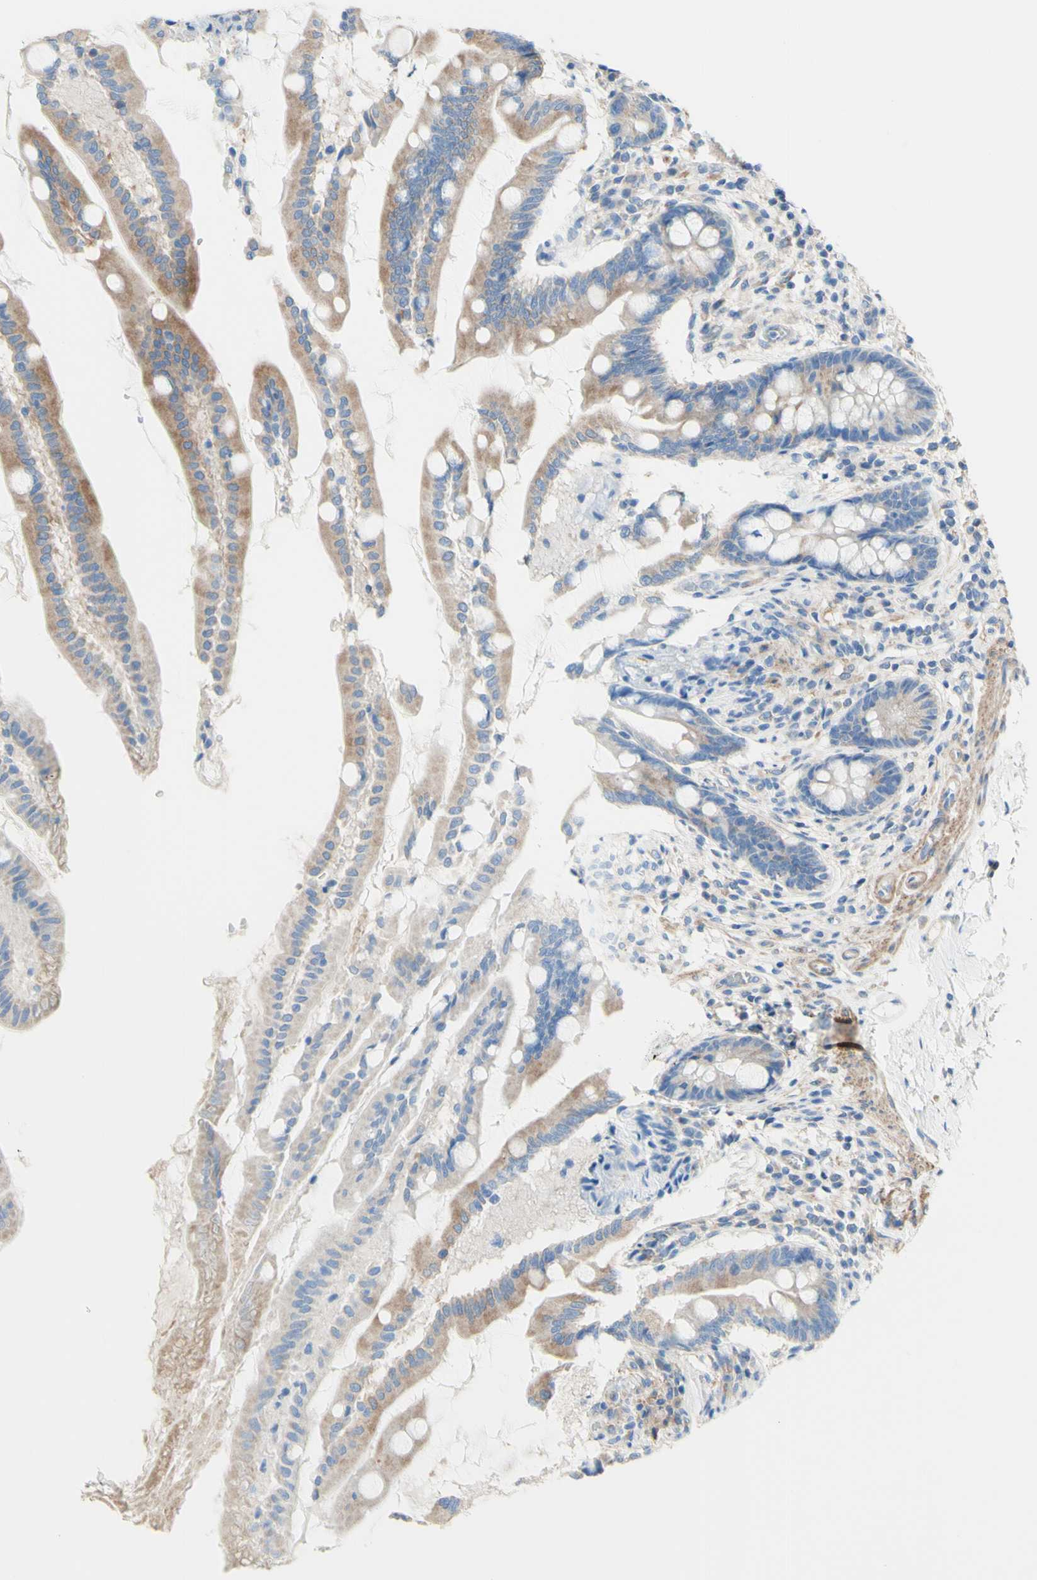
{"staining": {"intensity": "moderate", "quantity": ">75%", "location": "cytoplasmic/membranous"}, "tissue": "small intestine", "cell_type": "Glandular cells", "image_type": "normal", "snomed": [{"axis": "morphology", "description": "Normal tissue, NOS"}, {"axis": "topography", "description": "Small intestine"}], "caption": "IHC (DAB) staining of benign human small intestine reveals moderate cytoplasmic/membranous protein positivity in approximately >75% of glandular cells.", "gene": "RETREG2", "patient": {"sex": "female", "age": 56}}